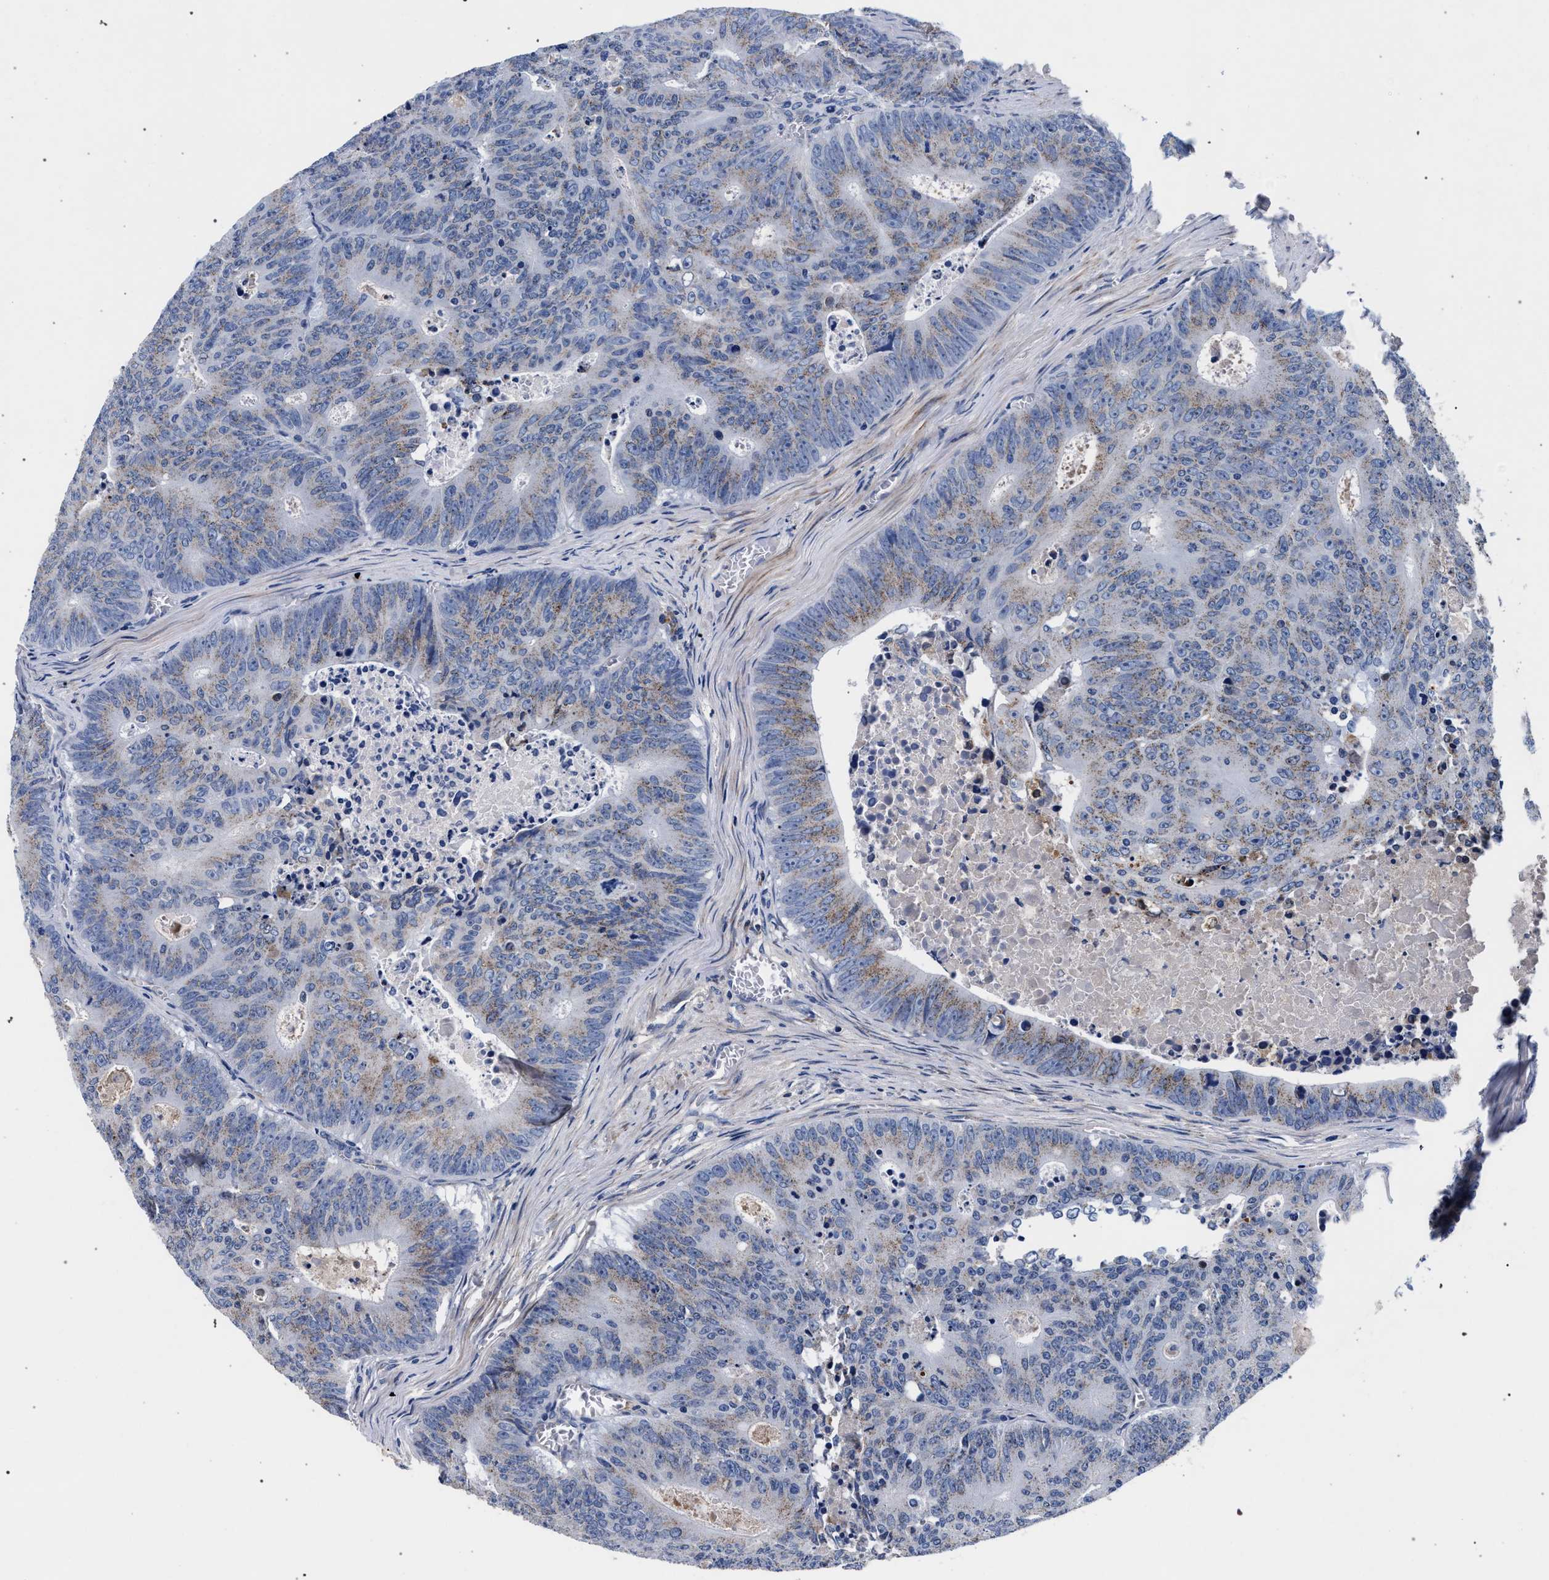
{"staining": {"intensity": "weak", "quantity": "<25%", "location": "cytoplasmic/membranous"}, "tissue": "colorectal cancer", "cell_type": "Tumor cells", "image_type": "cancer", "snomed": [{"axis": "morphology", "description": "Adenocarcinoma, NOS"}, {"axis": "topography", "description": "Colon"}], "caption": "Immunohistochemistry of human colorectal cancer (adenocarcinoma) reveals no expression in tumor cells.", "gene": "ACOX1", "patient": {"sex": "male", "age": 87}}